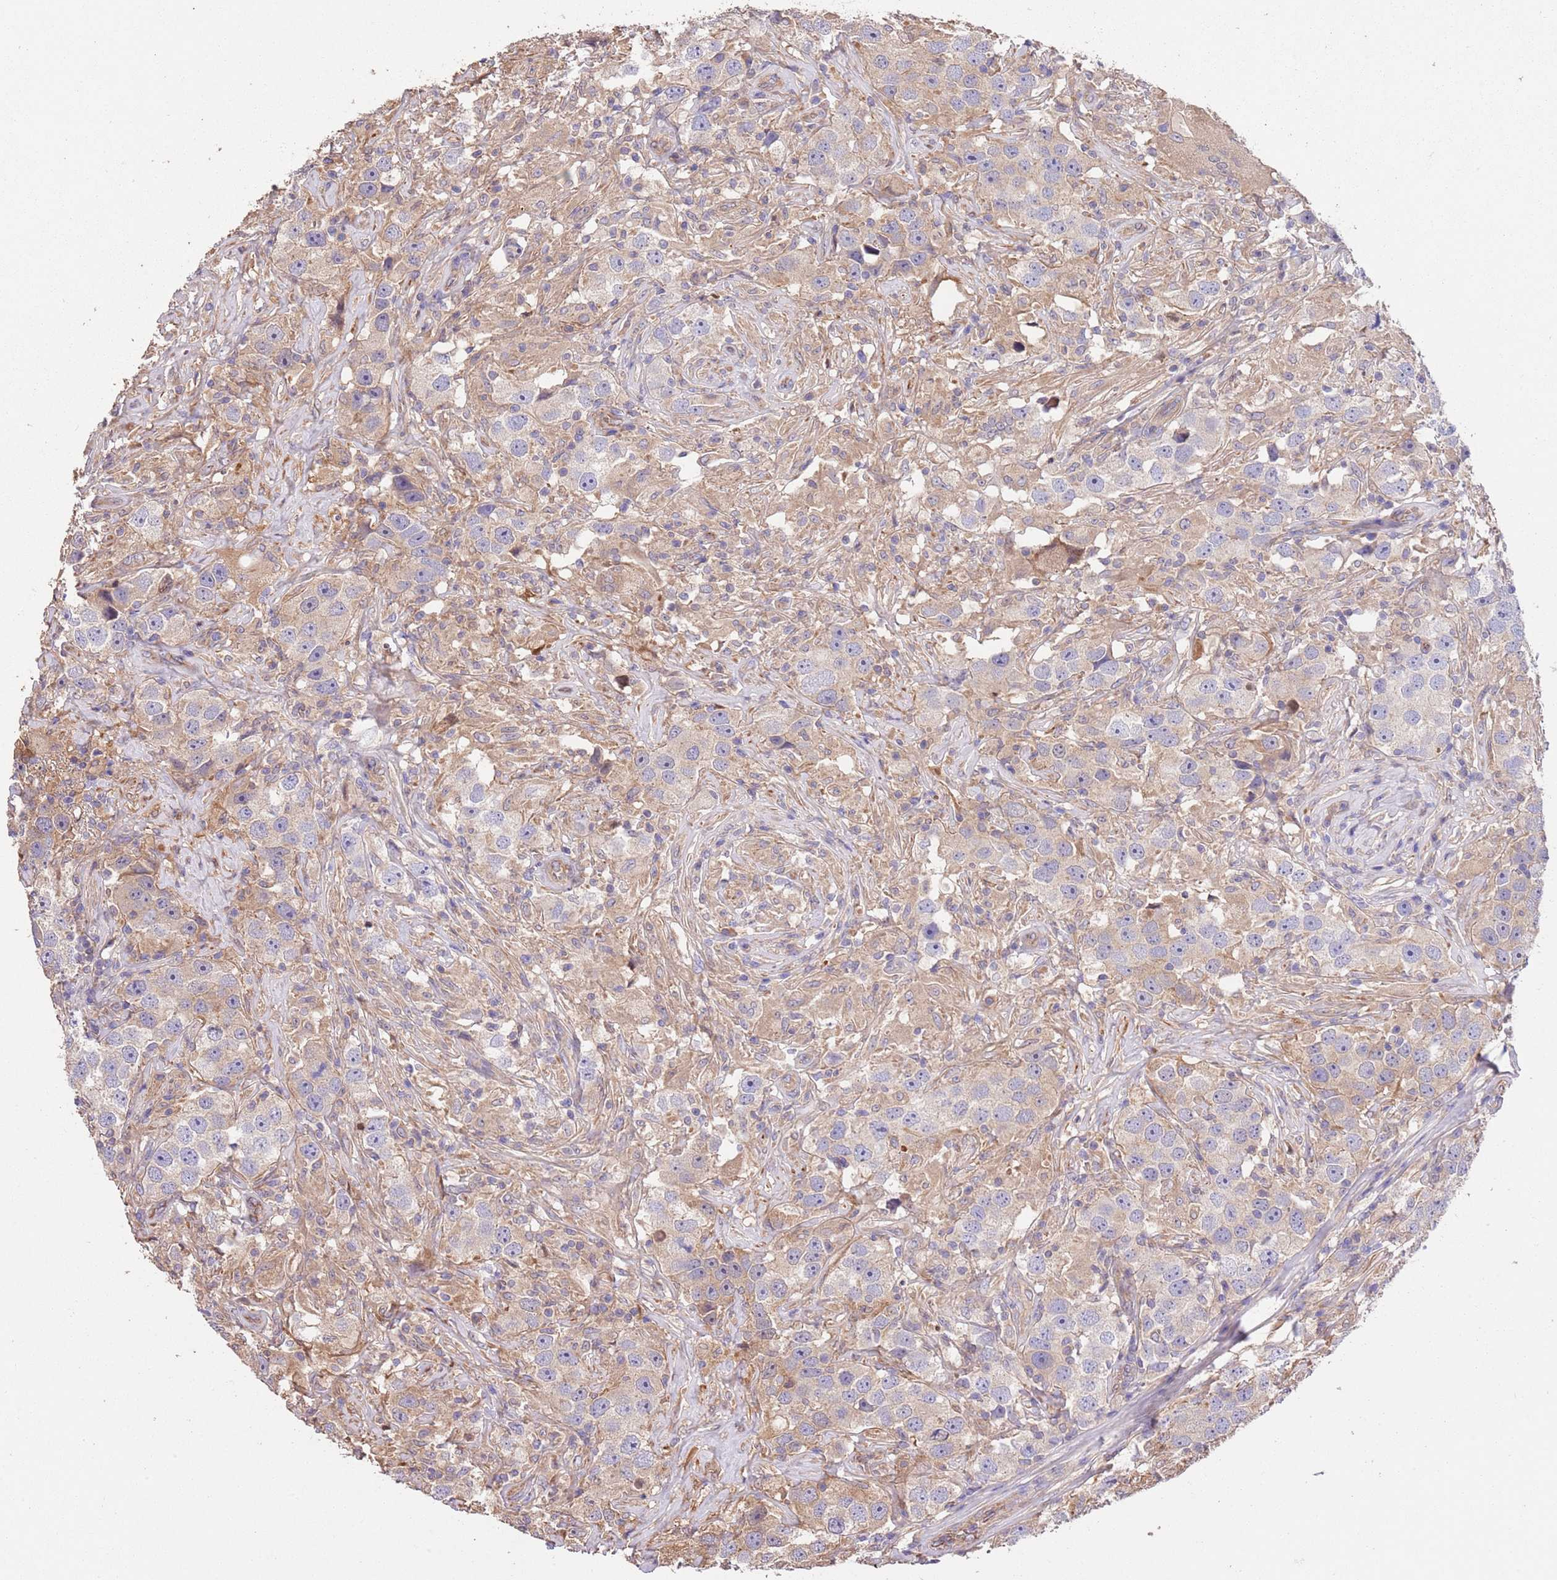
{"staining": {"intensity": "weak", "quantity": "<25%", "location": "cytoplasmic/membranous"}, "tissue": "testis cancer", "cell_type": "Tumor cells", "image_type": "cancer", "snomed": [{"axis": "morphology", "description": "Seminoma, NOS"}, {"axis": "topography", "description": "Testis"}], "caption": "Human testis cancer stained for a protein using immunohistochemistry (IHC) displays no staining in tumor cells.", "gene": "FAM89B", "patient": {"sex": "male", "age": 49}}